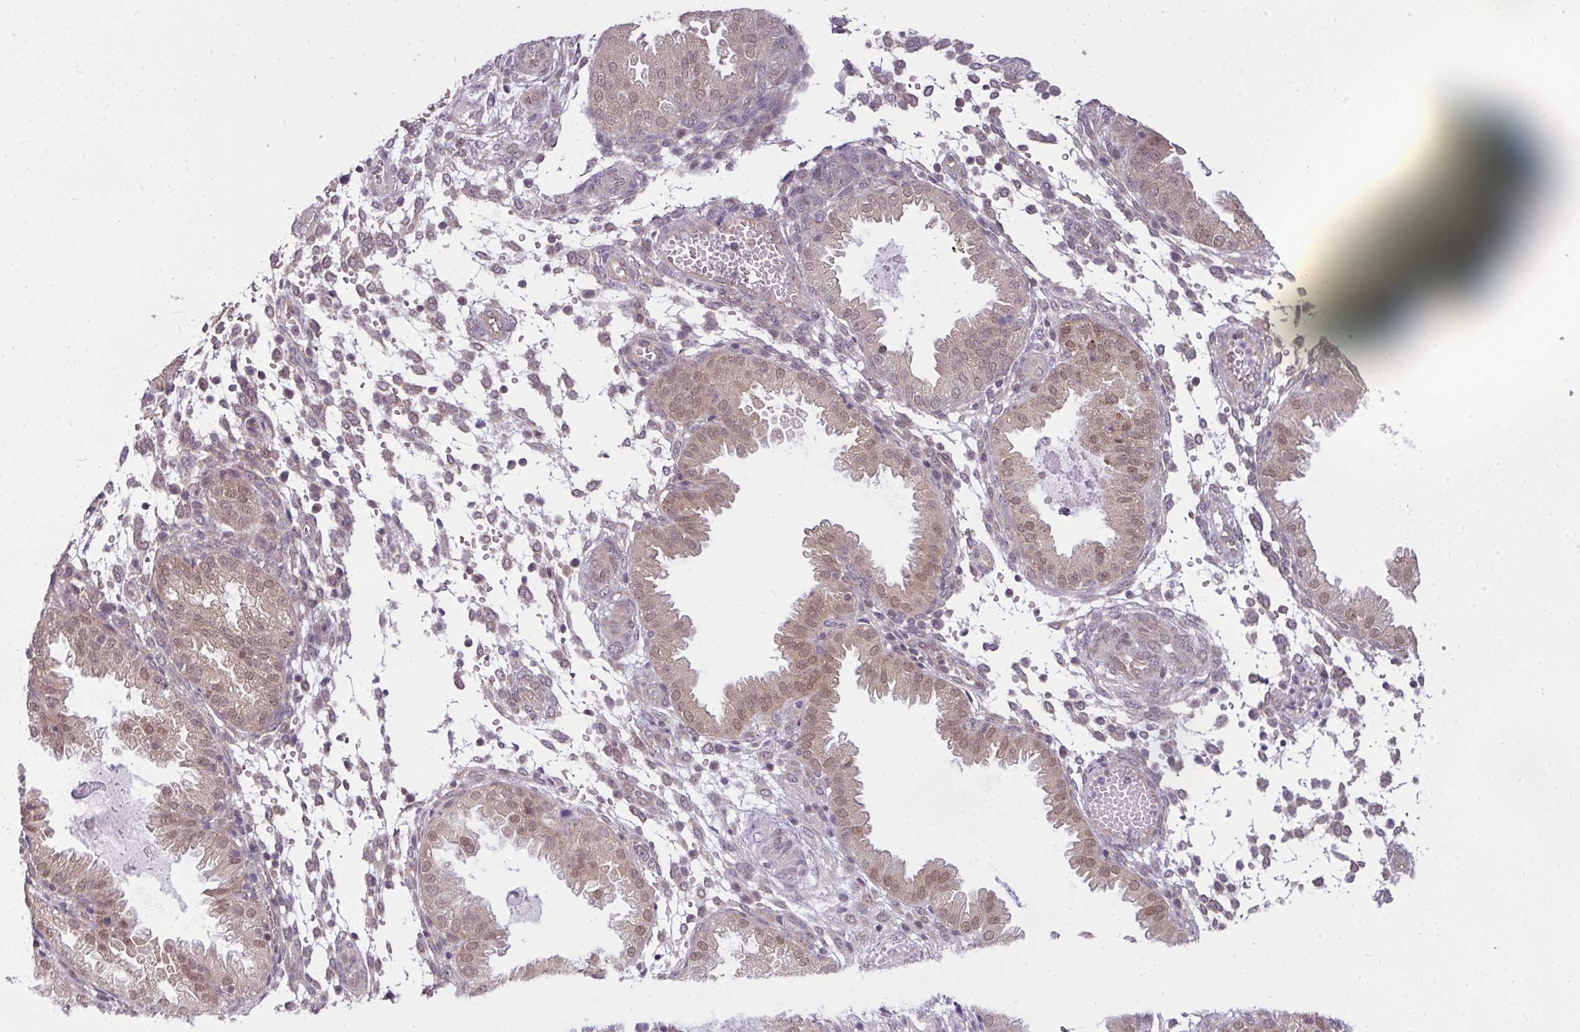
{"staining": {"intensity": "moderate", "quantity": "<25%", "location": "nuclear"}, "tissue": "endometrium", "cell_type": "Cells in endometrial stroma", "image_type": "normal", "snomed": [{"axis": "morphology", "description": "Normal tissue, NOS"}, {"axis": "topography", "description": "Endometrium"}], "caption": "Immunohistochemistry of benign human endometrium exhibits low levels of moderate nuclear staining in approximately <25% of cells in endometrial stroma. (Stains: DAB (3,3'-diaminobenzidine) in brown, nuclei in blue, Microscopy: brightfield microscopy at high magnification).", "gene": "DERPC", "patient": {"sex": "female", "age": 33}}